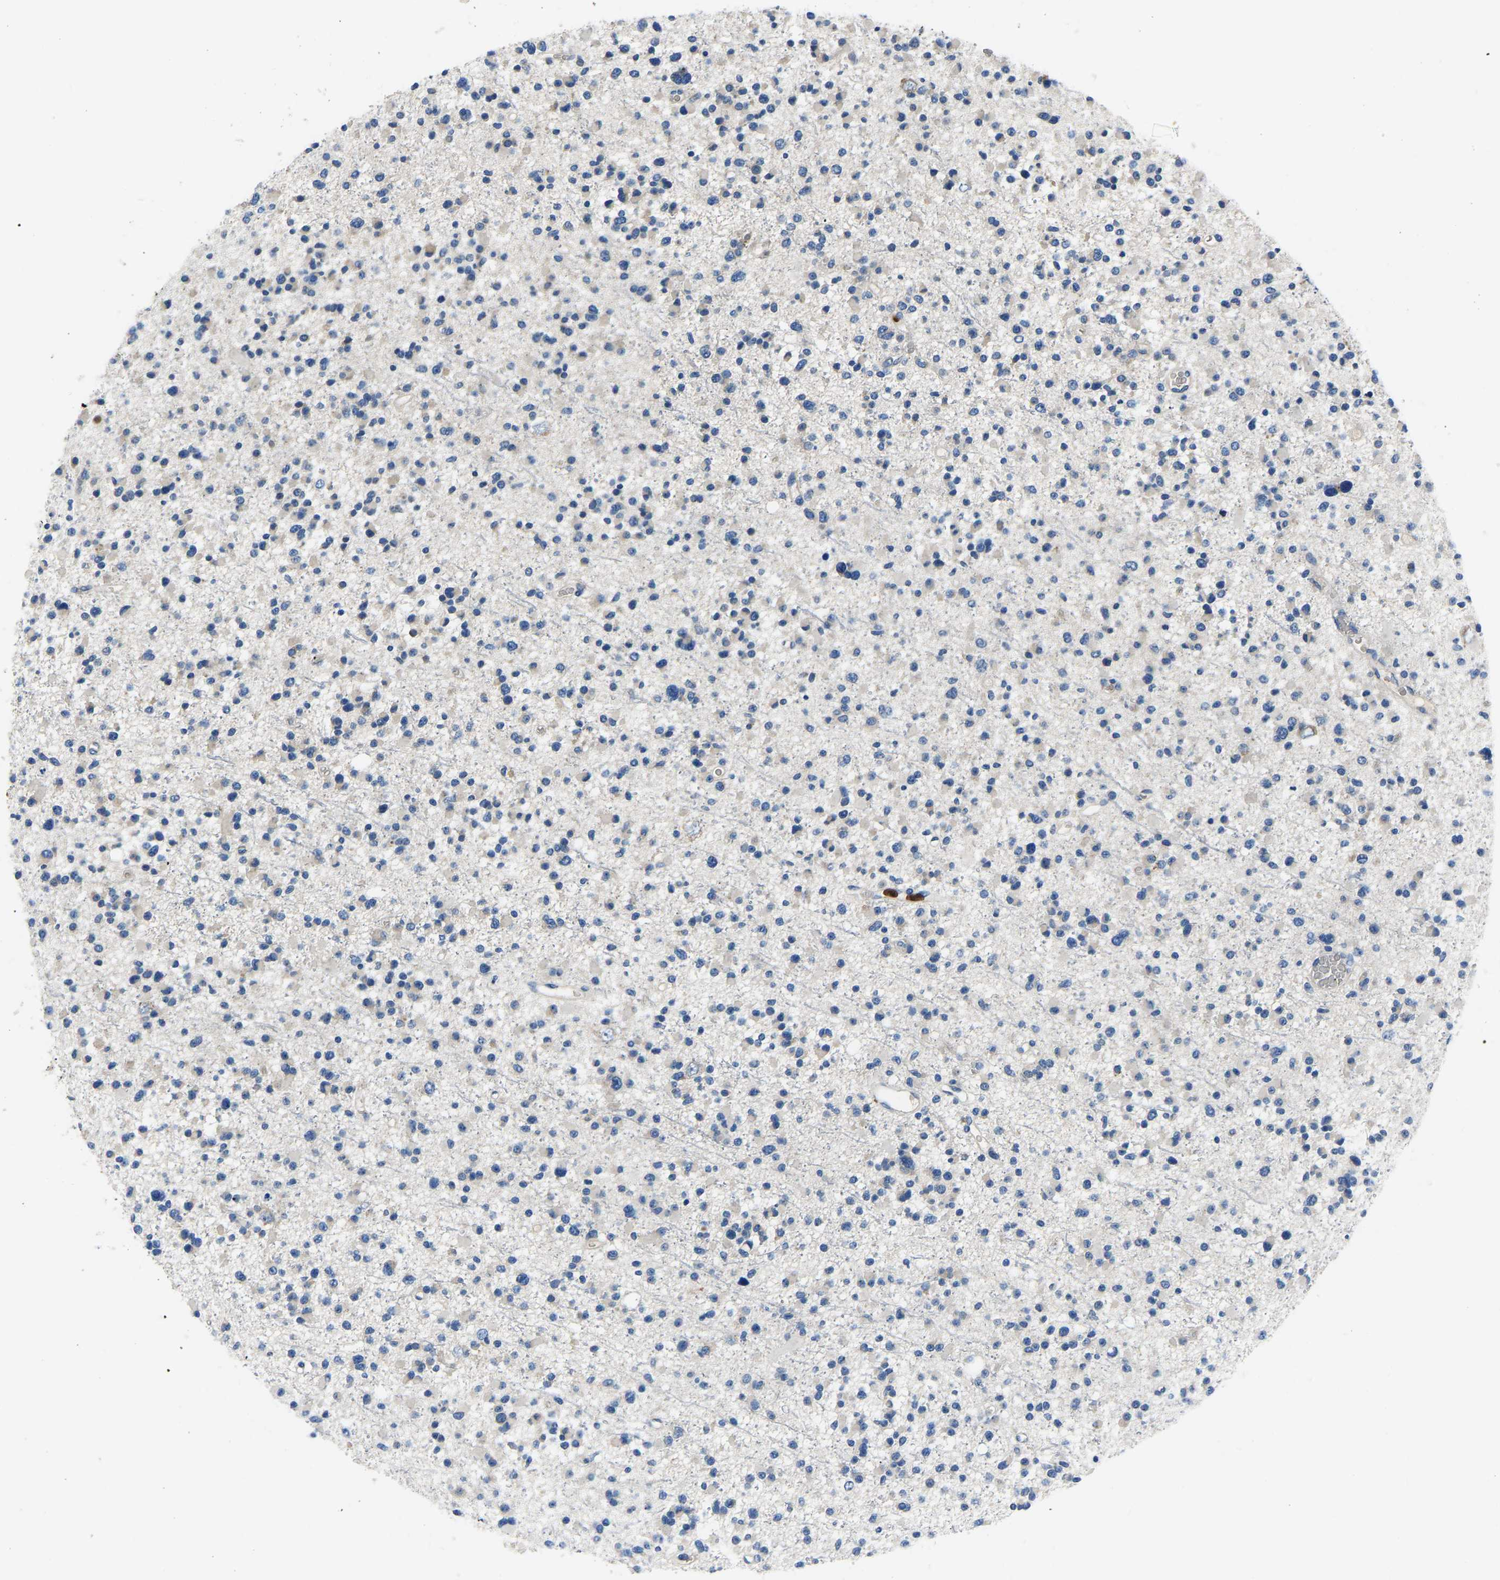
{"staining": {"intensity": "negative", "quantity": "none", "location": "none"}, "tissue": "glioma", "cell_type": "Tumor cells", "image_type": "cancer", "snomed": [{"axis": "morphology", "description": "Glioma, malignant, Low grade"}, {"axis": "topography", "description": "Brain"}], "caption": "DAB immunohistochemical staining of glioma exhibits no significant positivity in tumor cells.", "gene": "TOR1B", "patient": {"sex": "female", "age": 22}}